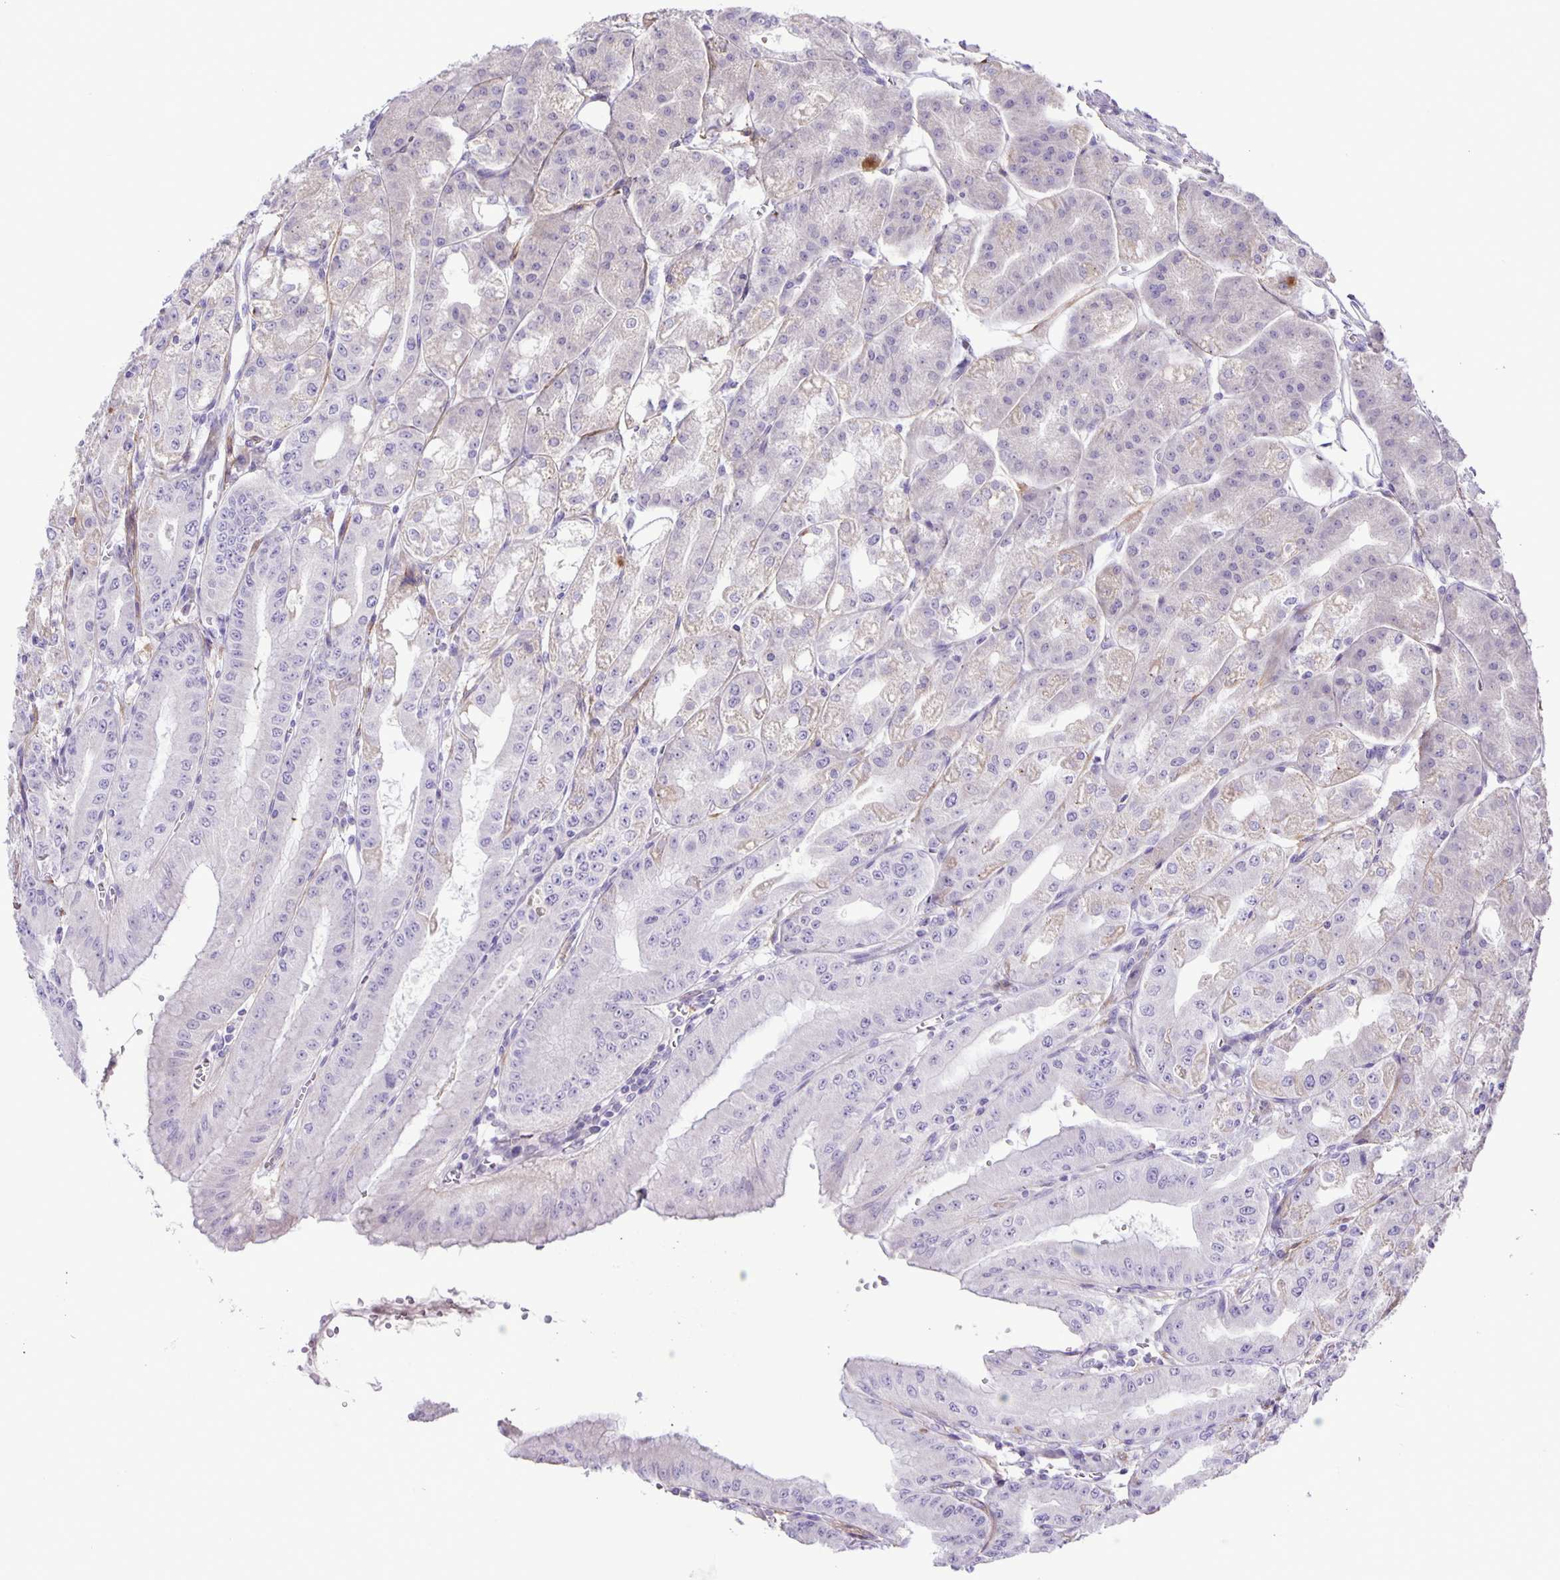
{"staining": {"intensity": "negative", "quantity": "none", "location": "none"}, "tissue": "stomach", "cell_type": "Glandular cells", "image_type": "normal", "snomed": [{"axis": "morphology", "description": "Normal tissue, NOS"}, {"axis": "topography", "description": "Stomach, lower"}], "caption": "This is an immunohistochemistry image of normal human stomach. There is no expression in glandular cells.", "gene": "ADCK1", "patient": {"sex": "male", "age": 71}}